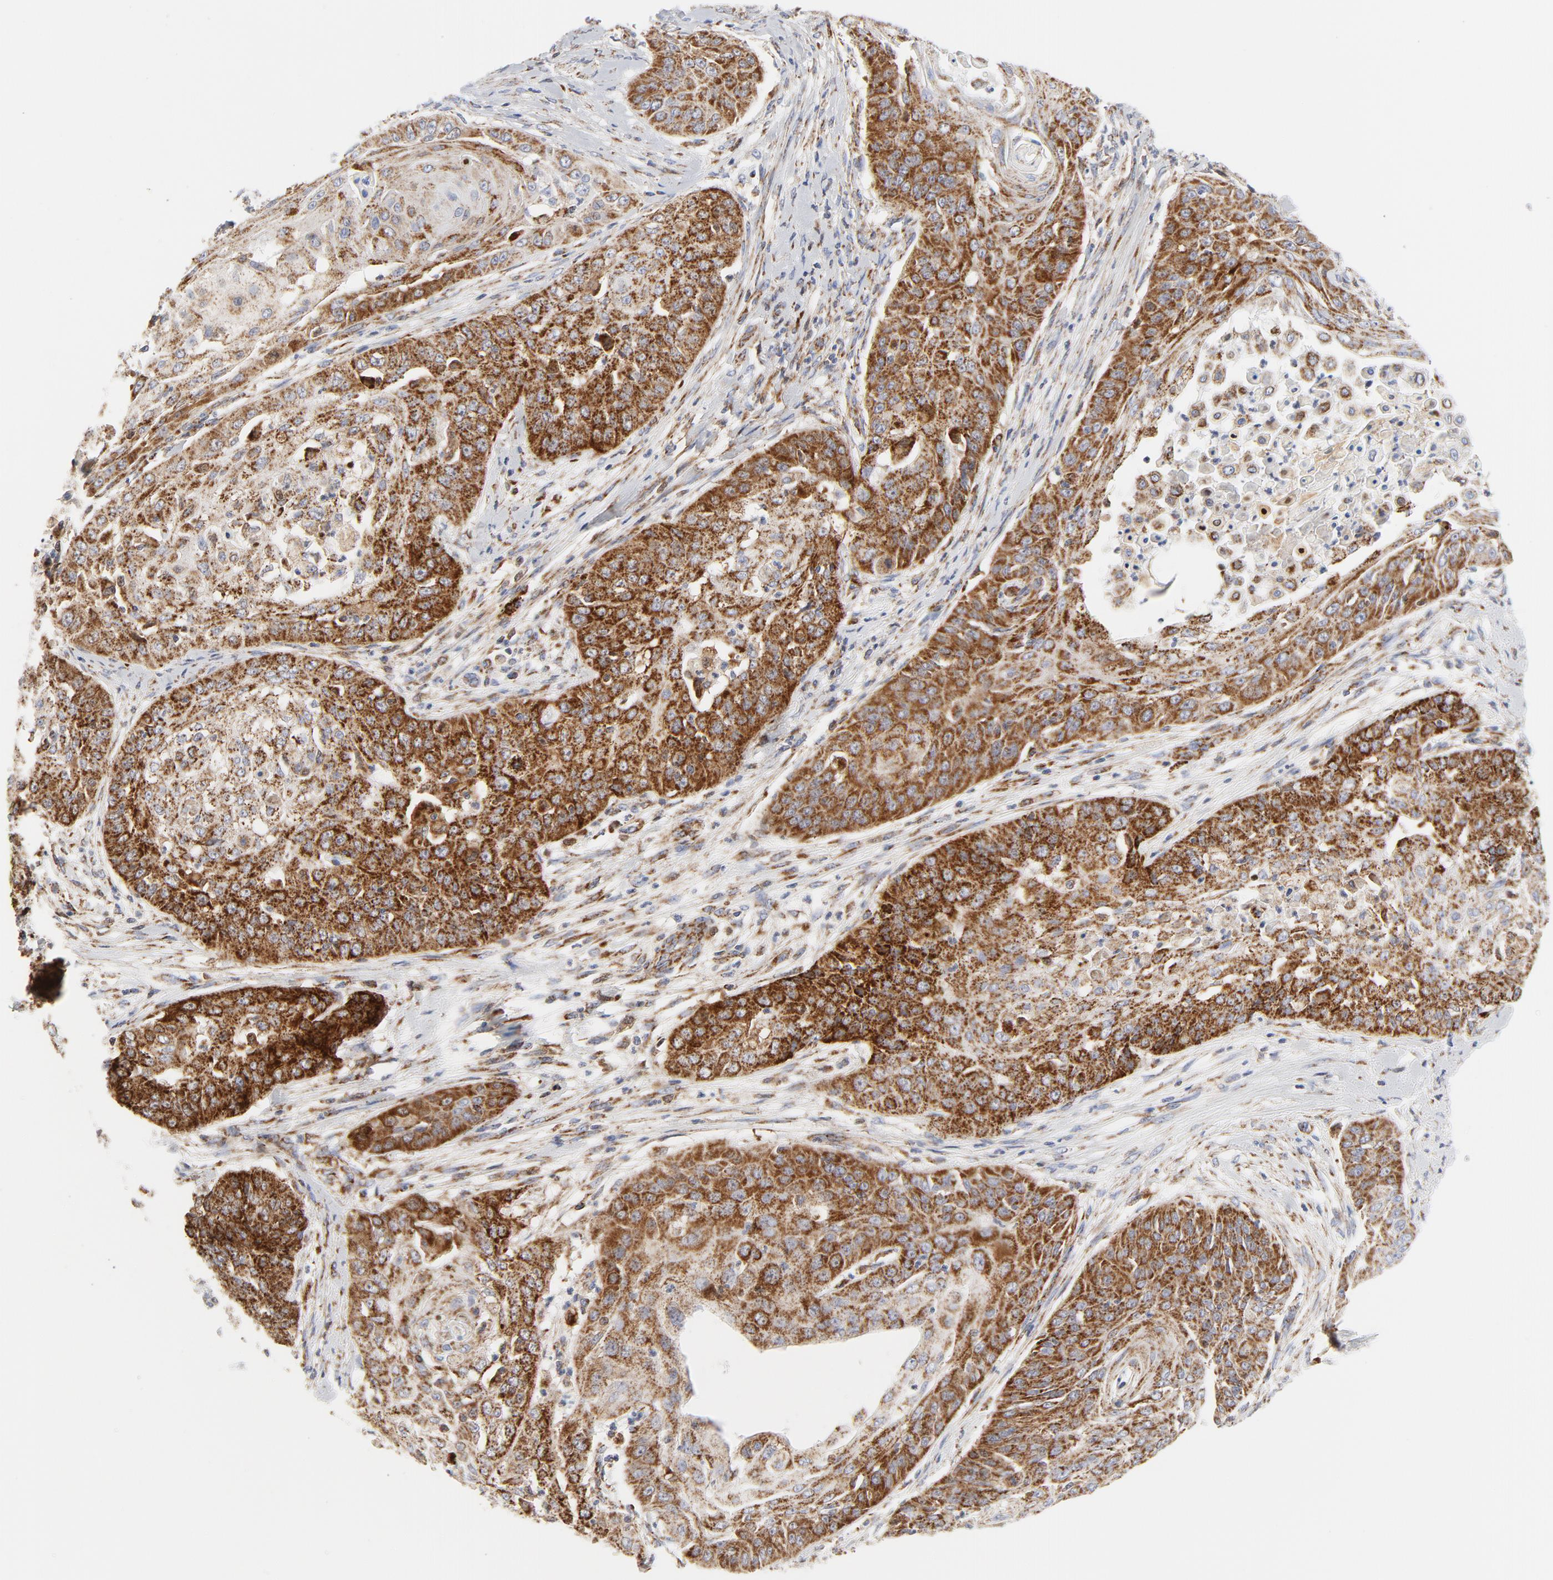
{"staining": {"intensity": "strong", "quantity": ">75%", "location": "cytoplasmic/membranous"}, "tissue": "cervical cancer", "cell_type": "Tumor cells", "image_type": "cancer", "snomed": [{"axis": "morphology", "description": "Squamous cell carcinoma, NOS"}, {"axis": "topography", "description": "Cervix"}], "caption": "Immunohistochemical staining of squamous cell carcinoma (cervical) demonstrates strong cytoplasmic/membranous protein positivity in about >75% of tumor cells.", "gene": "CYCS", "patient": {"sex": "female", "age": 64}}